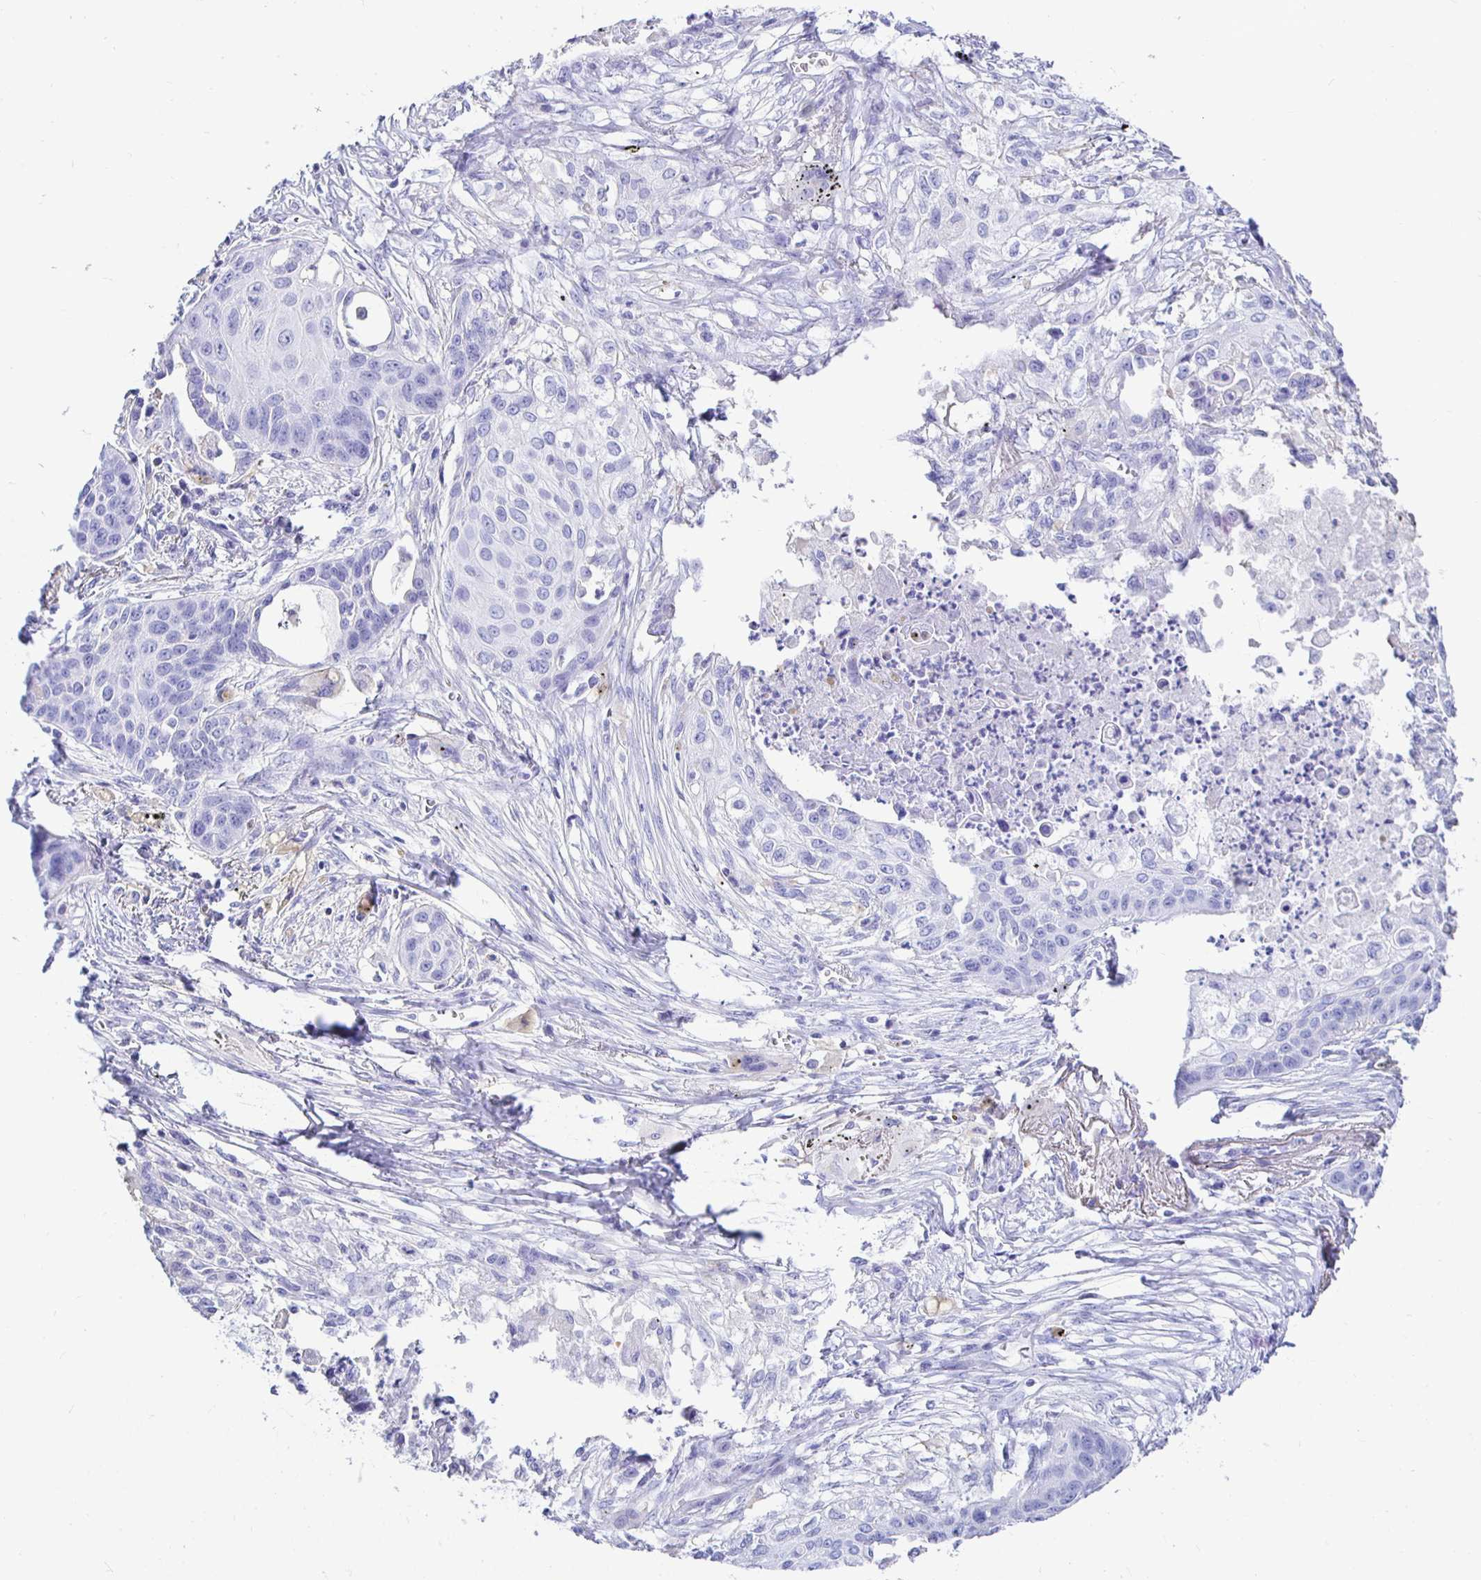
{"staining": {"intensity": "negative", "quantity": "none", "location": "none"}, "tissue": "lung cancer", "cell_type": "Tumor cells", "image_type": "cancer", "snomed": [{"axis": "morphology", "description": "Squamous cell carcinoma, NOS"}, {"axis": "topography", "description": "Lung"}], "caption": "Image shows no significant protein staining in tumor cells of lung squamous cell carcinoma.", "gene": "UMOD", "patient": {"sex": "male", "age": 71}}